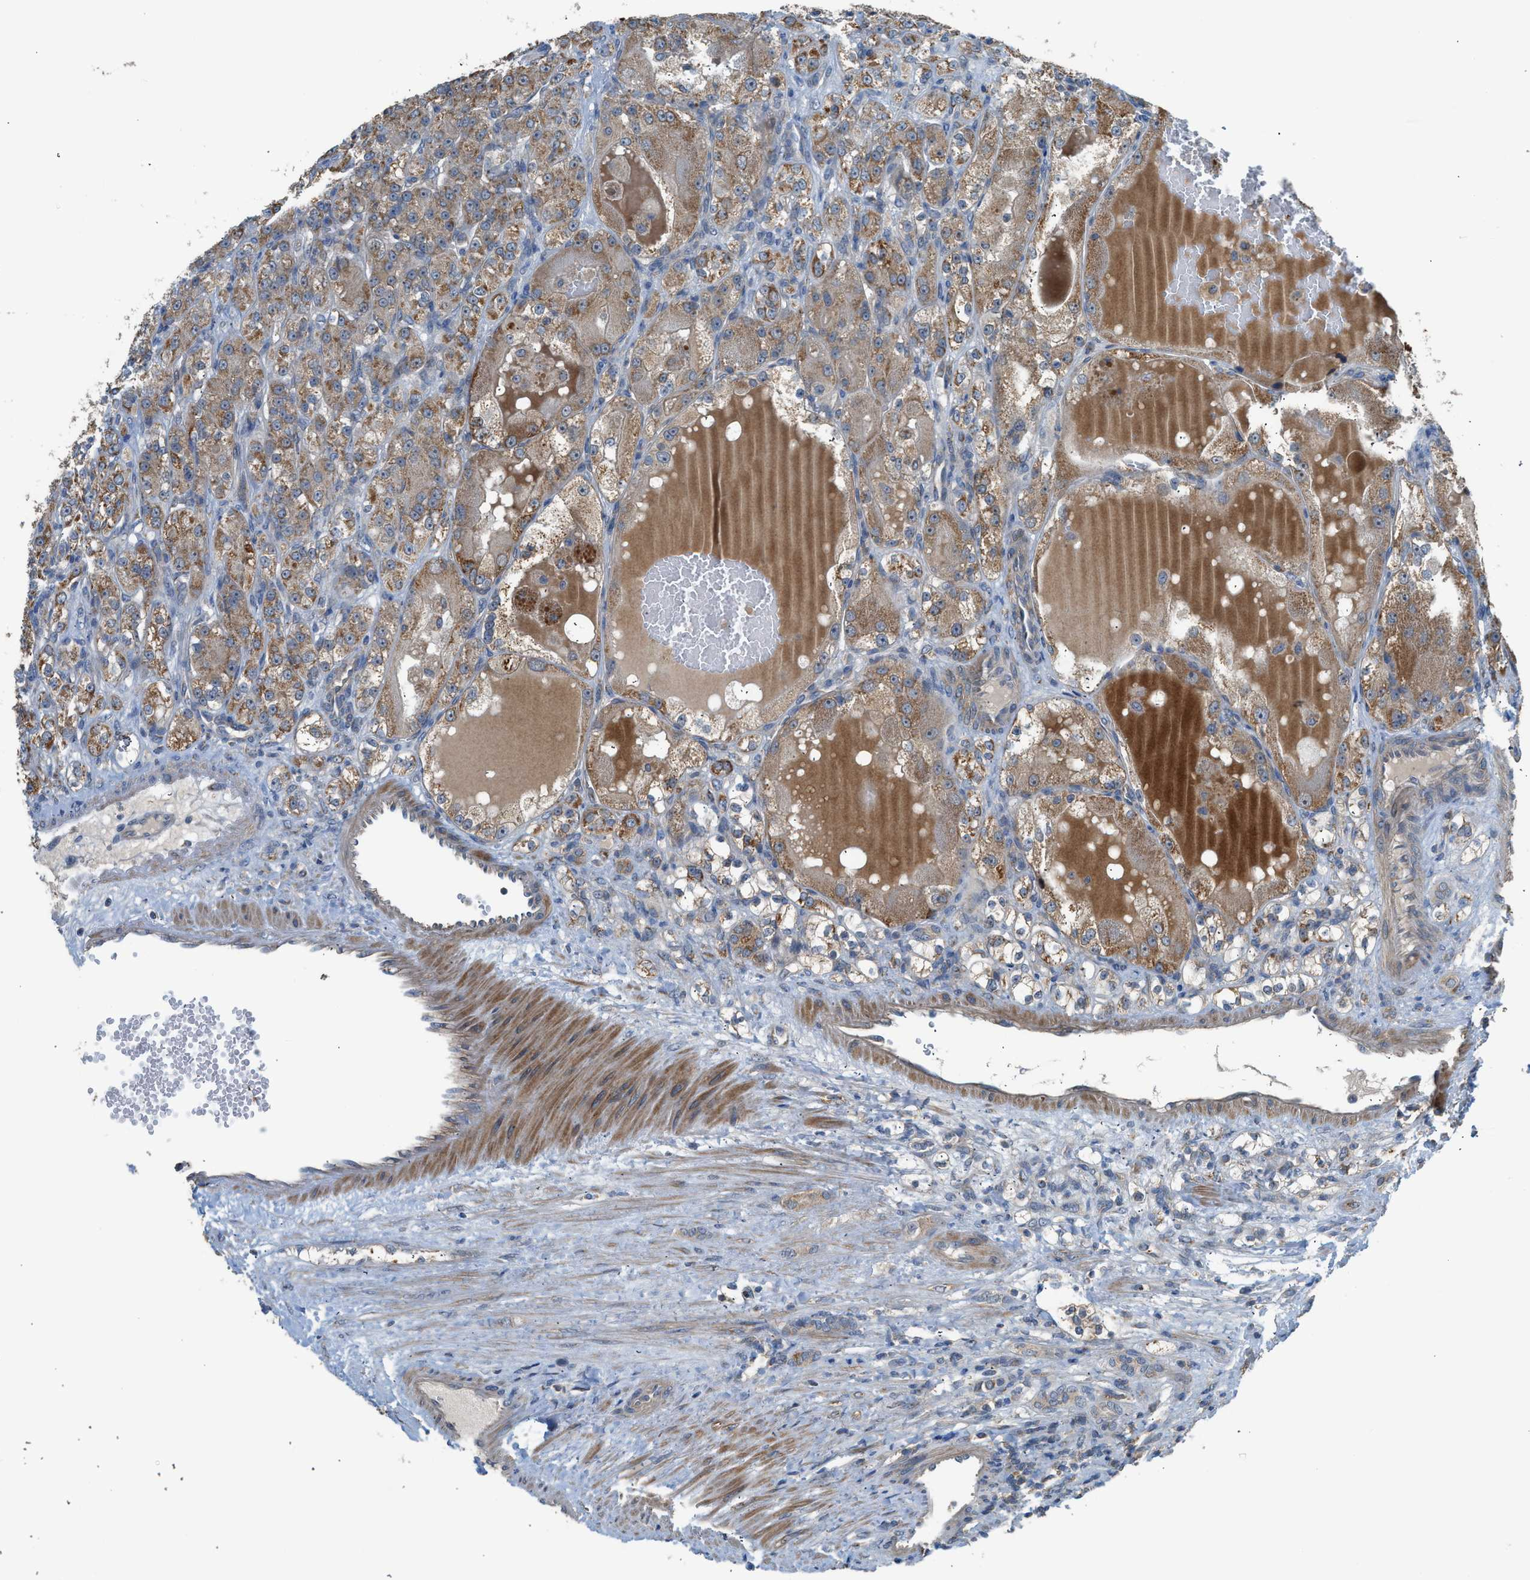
{"staining": {"intensity": "moderate", "quantity": "25%-75%", "location": "cytoplasmic/membranous"}, "tissue": "renal cancer", "cell_type": "Tumor cells", "image_type": "cancer", "snomed": [{"axis": "morphology", "description": "Adenocarcinoma, NOS"}, {"axis": "topography", "description": "Kidney"}], "caption": "The histopathology image reveals a brown stain indicating the presence of a protein in the cytoplasmic/membranous of tumor cells in renal cancer (adenocarcinoma).", "gene": "STARD3", "patient": {"sex": "male", "age": 61}}